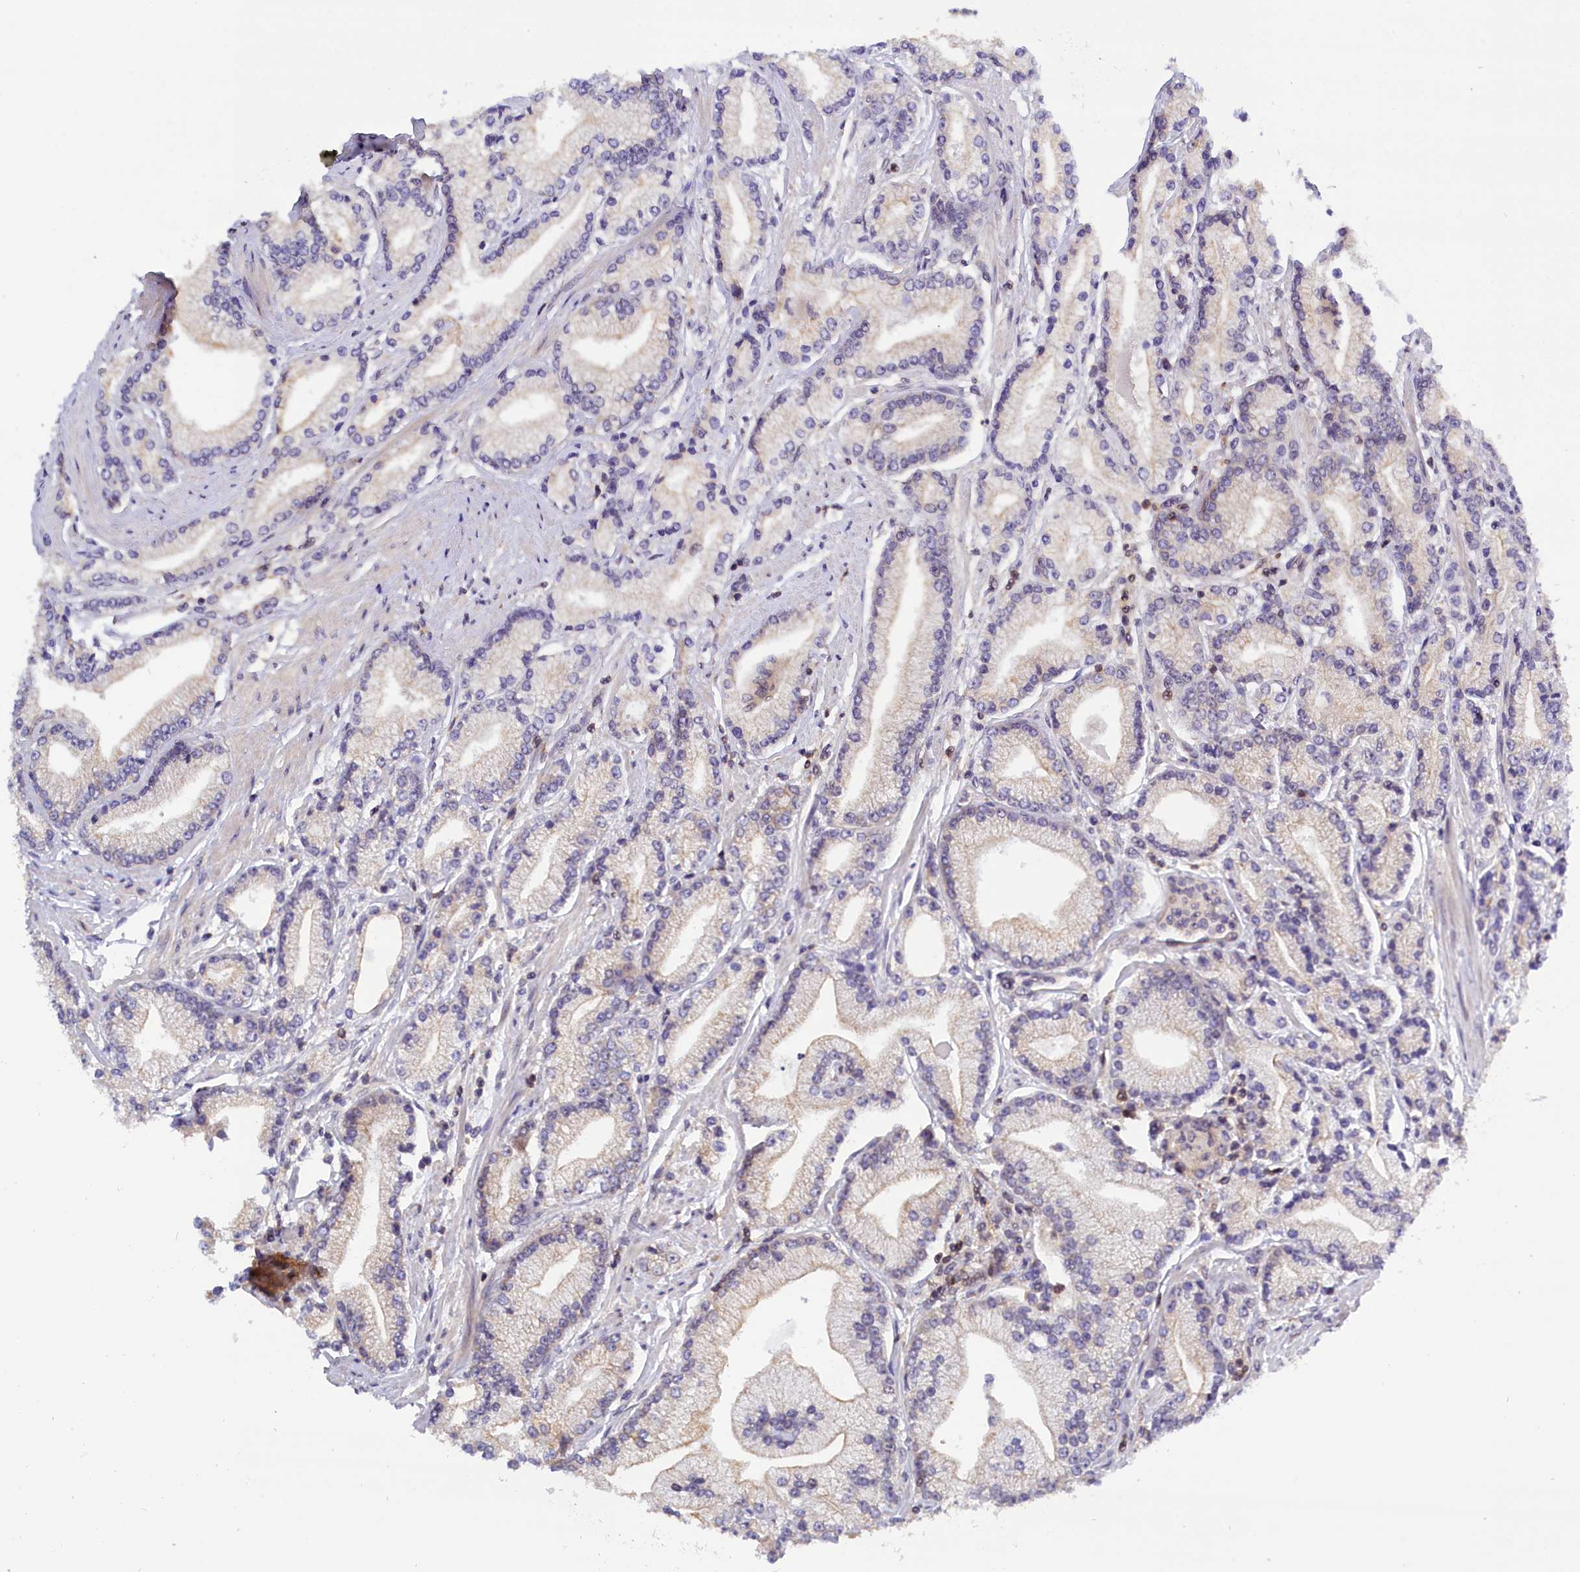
{"staining": {"intensity": "weak", "quantity": "25%-75%", "location": "cytoplasmic/membranous"}, "tissue": "prostate cancer", "cell_type": "Tumor cells", "image_type": "cancer", "snomed": [{"axis": "morphology", "description": "Adenocarcinoma, High grade"}, {"axis": "topography", "description": "Prostate"}], "caption": "Immunohistochemistry staining of adenocarcinoma (high-grade) (prostate), which exhibits low levels of weak cytoplasmic/membranous expression in approximately 25%-75% of tumor cells indicating weak cytoplasmic/membranous protein expression. The staining was performed using DAB (brown) for protein detection and nuclei were counterstained in hematoxylin (blue).", "gene": "TBCB", "patient": {"sex": "male", "age": 67}}